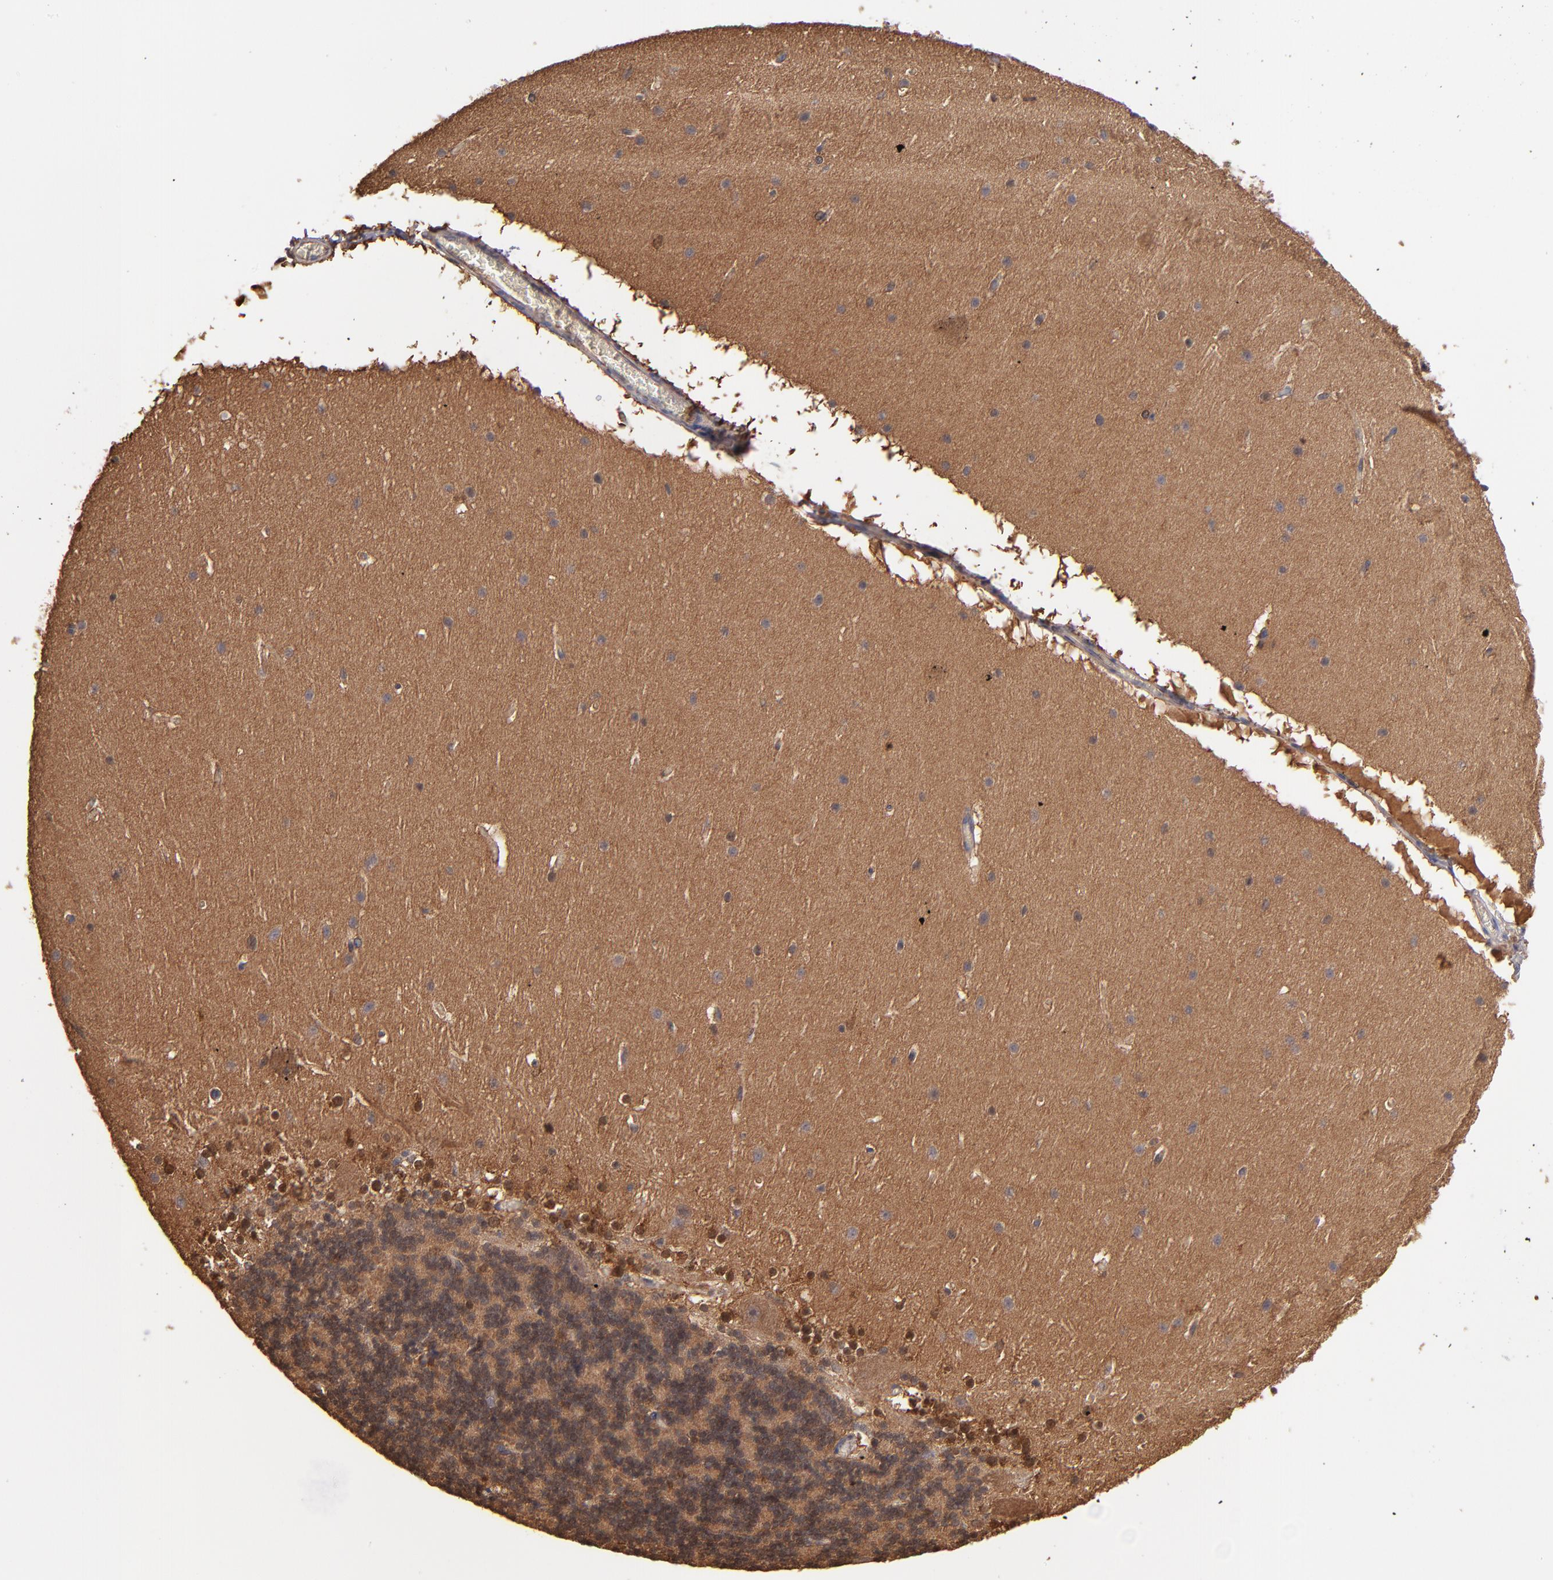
{"staining": {"intensity": "moderate", "quantity": "<25%", "location": "cytoplasmic/membranous"}, "tissue": "cerebellum", "cell_type": "Cells in granular layer", "image_type": "normal", "snomed": [{"axis": "morphology", "description": "Normal tissue, NOS"}, {"axis": "topography", "description": "Cerebellum"}], "caption": "About <25% of cells in granular layer in normal human cerebellum reveal moderate cytoplasmic/membranous protein staining as visualized by brown immunohistochemical staining.", "gene": "GMFB", "patient": {"sex": "female", "age": 19}}